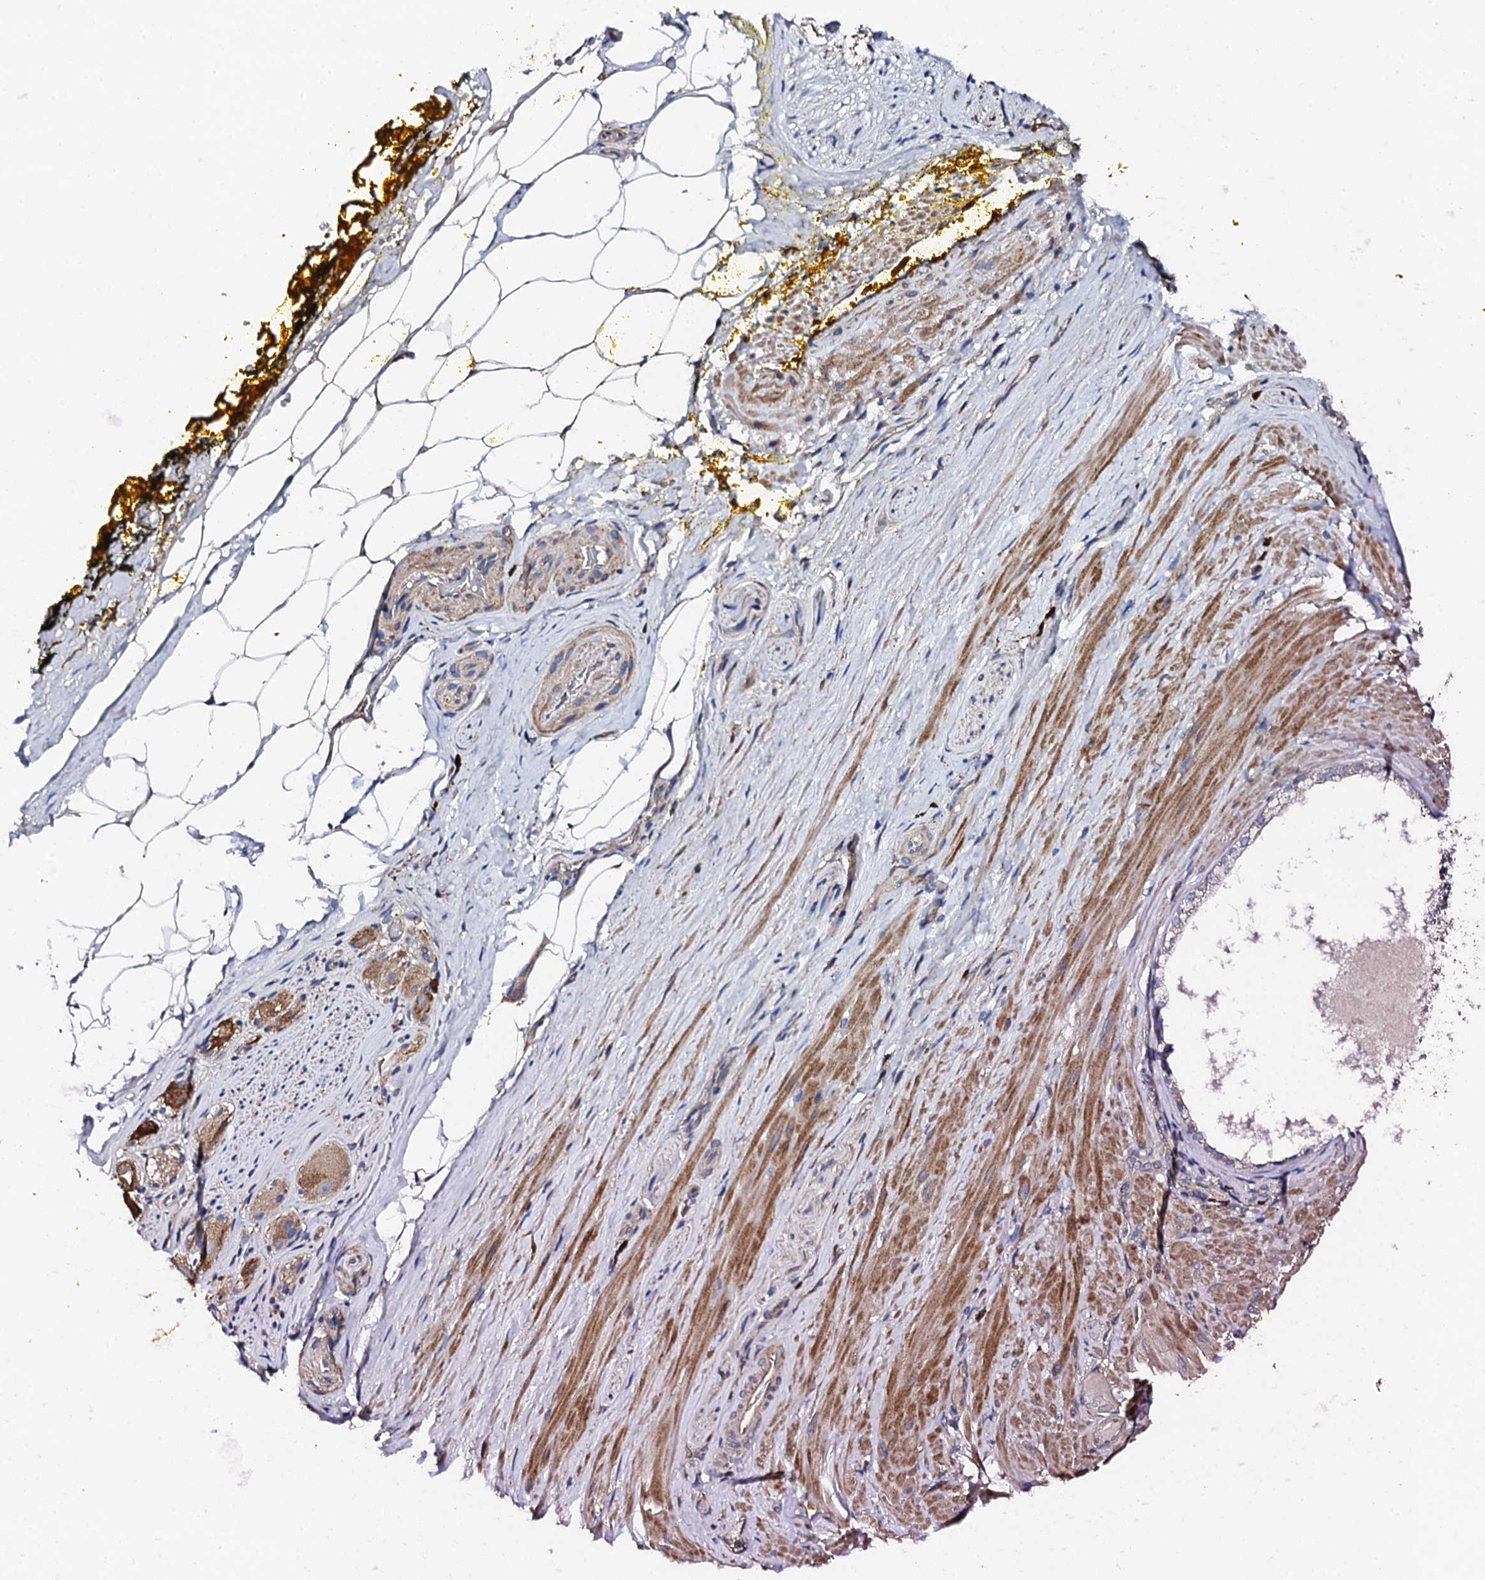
{"staining": {"intensity": "moderate", "quantity": ">75%", "location": "cytoplasmic/membranous"}, "tissue": "adipose tissue", "cell_type": "Adipocytes", "image_type": "normal", "snomed": [{"axis": "morphology", "description": "Normal tissue, NOS"}, {"axis": "morphology", "description": "Adenocarcinoma, Low grade"}, {"axis": "topography", "description": "Prostate"}, {"axis": "topography", "description": "Peripheral nerve tissue"}], "caption": "The photomicrograph demonstrates immunohistochemical staining of benign adipose tissue. There is moderate cytoplasmic/membranous expression is seen in approximately >75% of adipocytes. (Brightfield microscopy of DAB IHC at high magnification).", "gene": "LIPT2", "patient": {"sex": "male", "age": 63}}